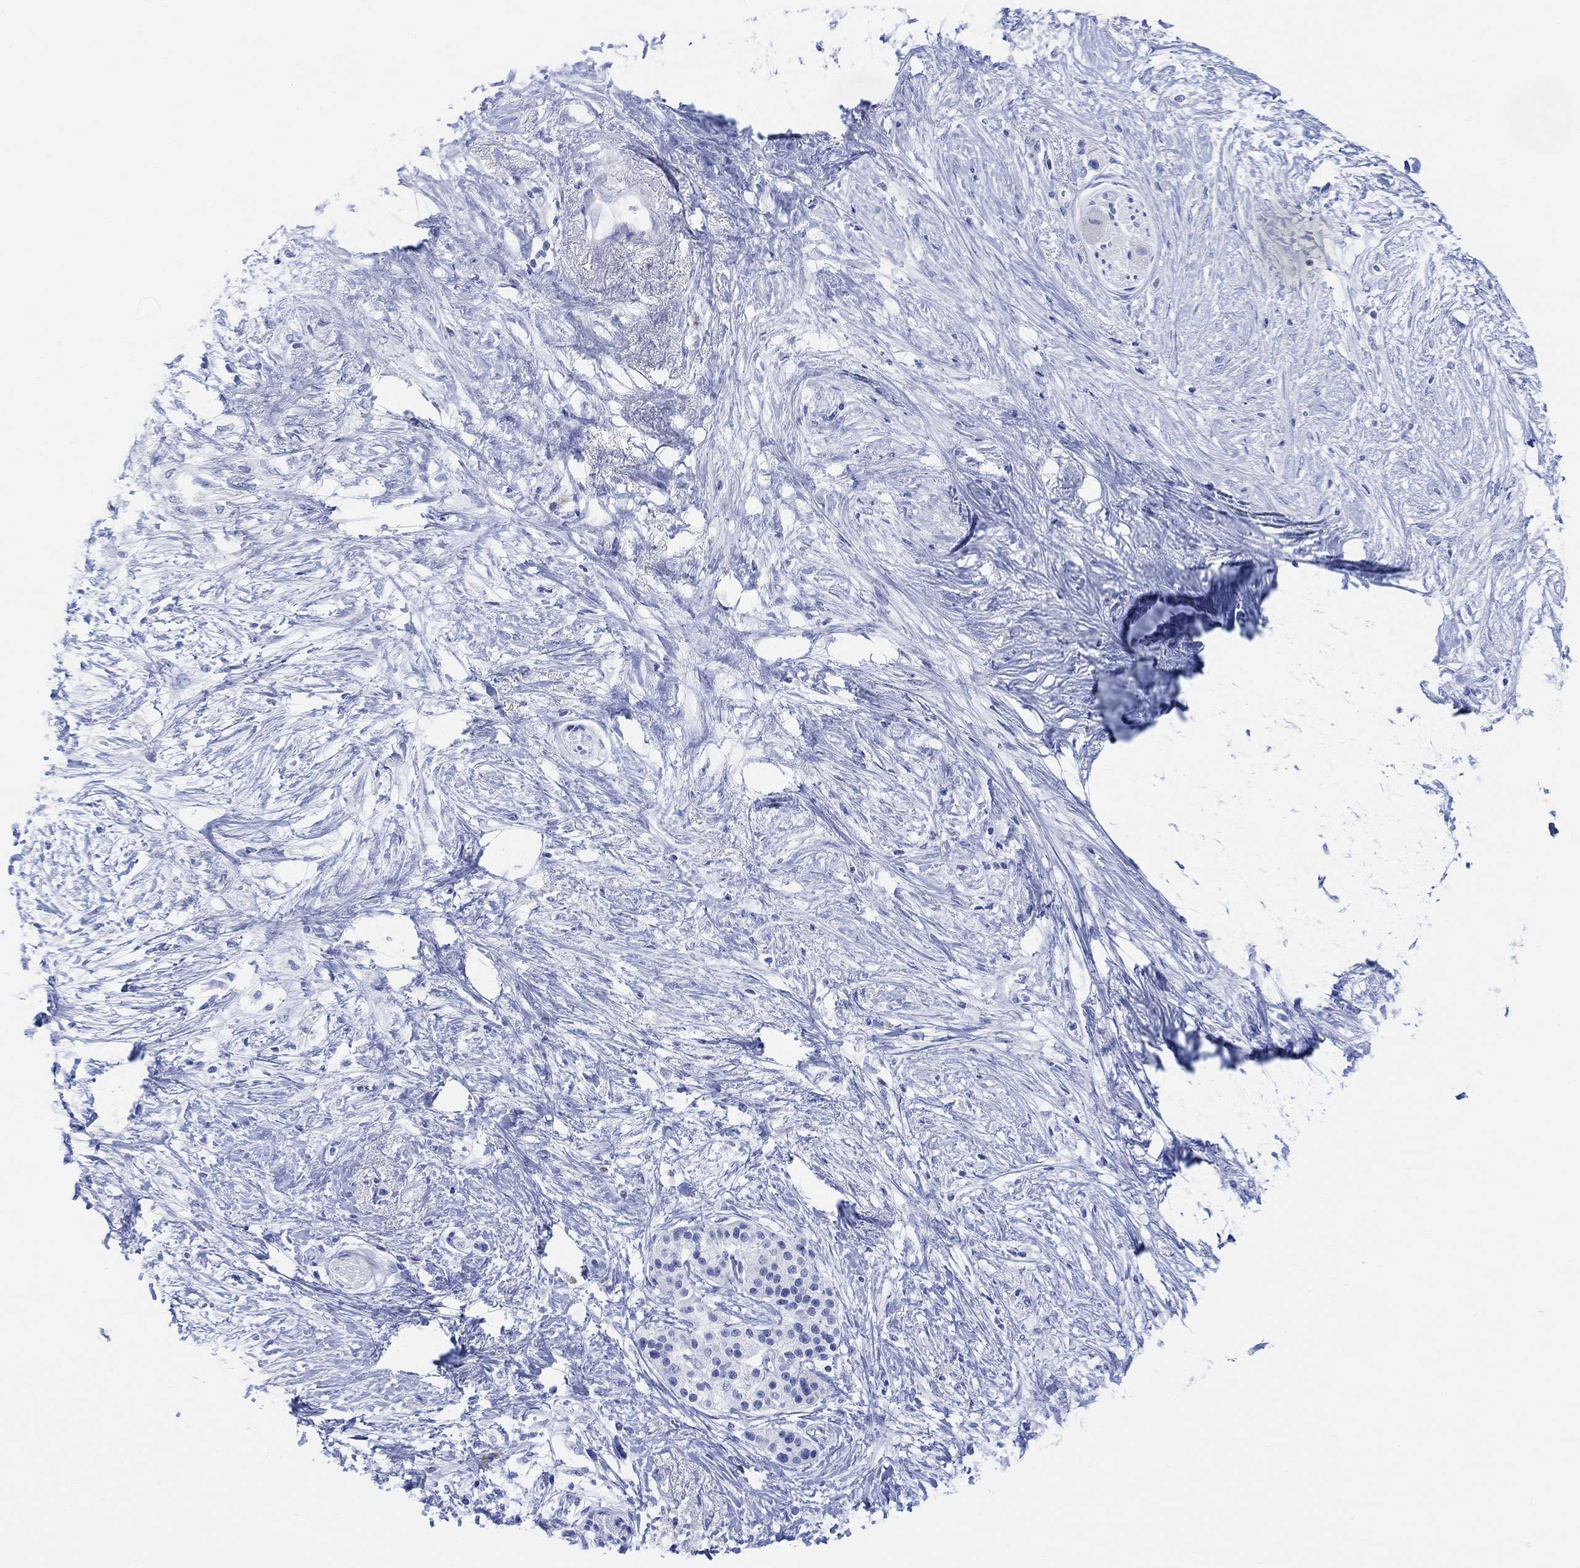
{"staining": {"intensity": "negative", "quantity": "none", "location": "none"}, "tissue": "pancreatic cancer", "cell_type": "Tumor cells", "image_type": "cancer", "snomed": [{"axis": "morphology", "description": "Normal tissue, NOS"}, {"axis": "morphology", "description": "Adenocarcinoma, NOS"}, {"axis": "topography", "description": "Pancreas"}, {"axis": "topography", "description": "Duodenum"}], "caption": "Immunohistochemical staining of adenocarcinoma (pancreatic) reveals no significant staining in tumor cells.", "gene": "GNG13", "patient": {"sex": "female", "age": 60}}